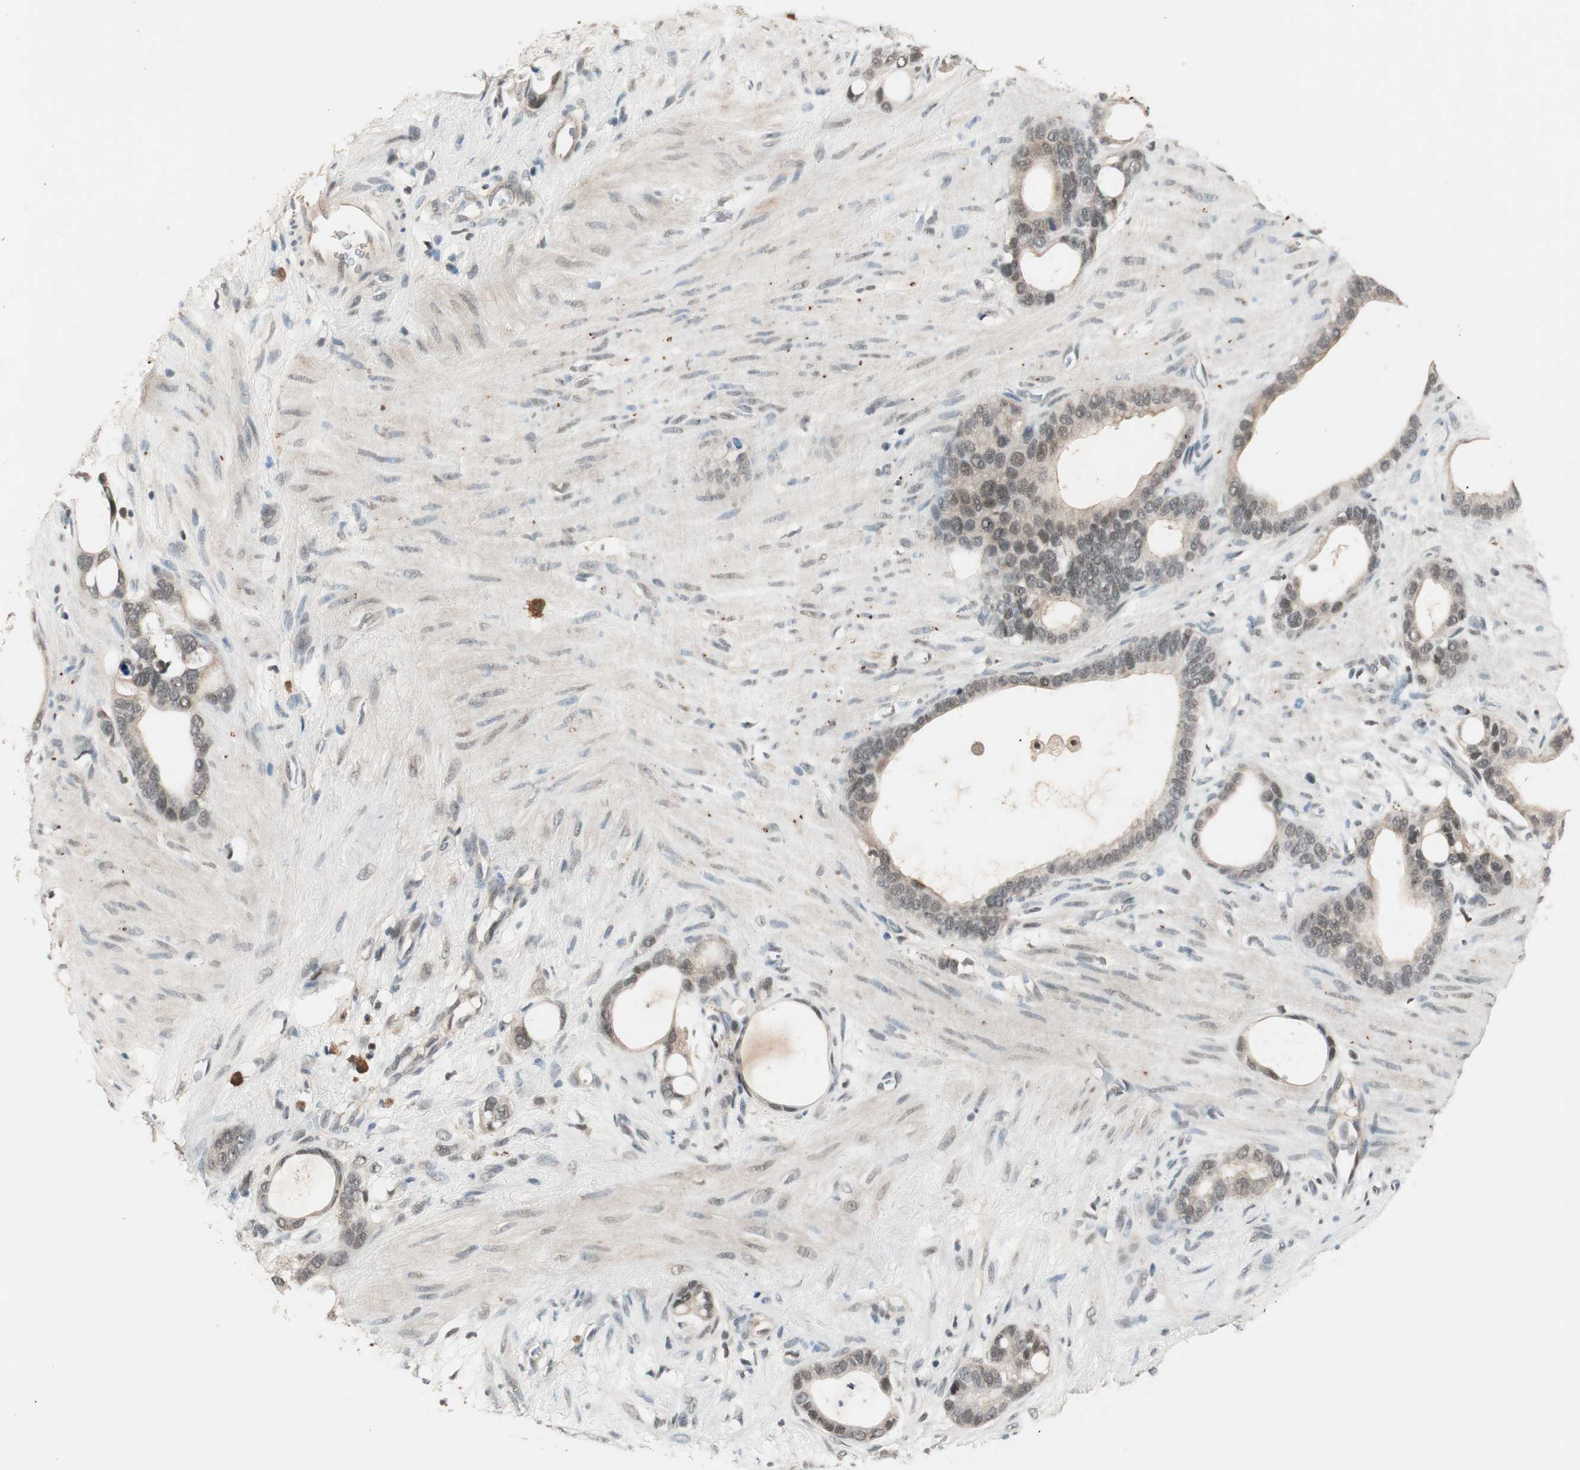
{"staining": {"intensity": "weak", "quantity": "25%-75%", "location": "cytoplasmic/membranous"}, "tissue": "stomach cancer", "cell_type": "Tumor cells", "image_type": "cancer", "snomed": [{"axis": "morphology", "description": "Adenocarcinoma, NOS"}, {"axis": "topography", "description": "Stomach"}], "caption": "Immunohistochemistry (IHC) (DAB (3,3'-diaminobenzidine)) staining of stomach cancer (adenocarcinoma) demonstrates weak cytoplasmic/membranous protein staining in about 25%-75% of tumor cells. The protein of interest is shown in brown color, while the nuclei are stained blue.", "gene": "NFRKB", "patient": {"sex": "female", "age": 75}}